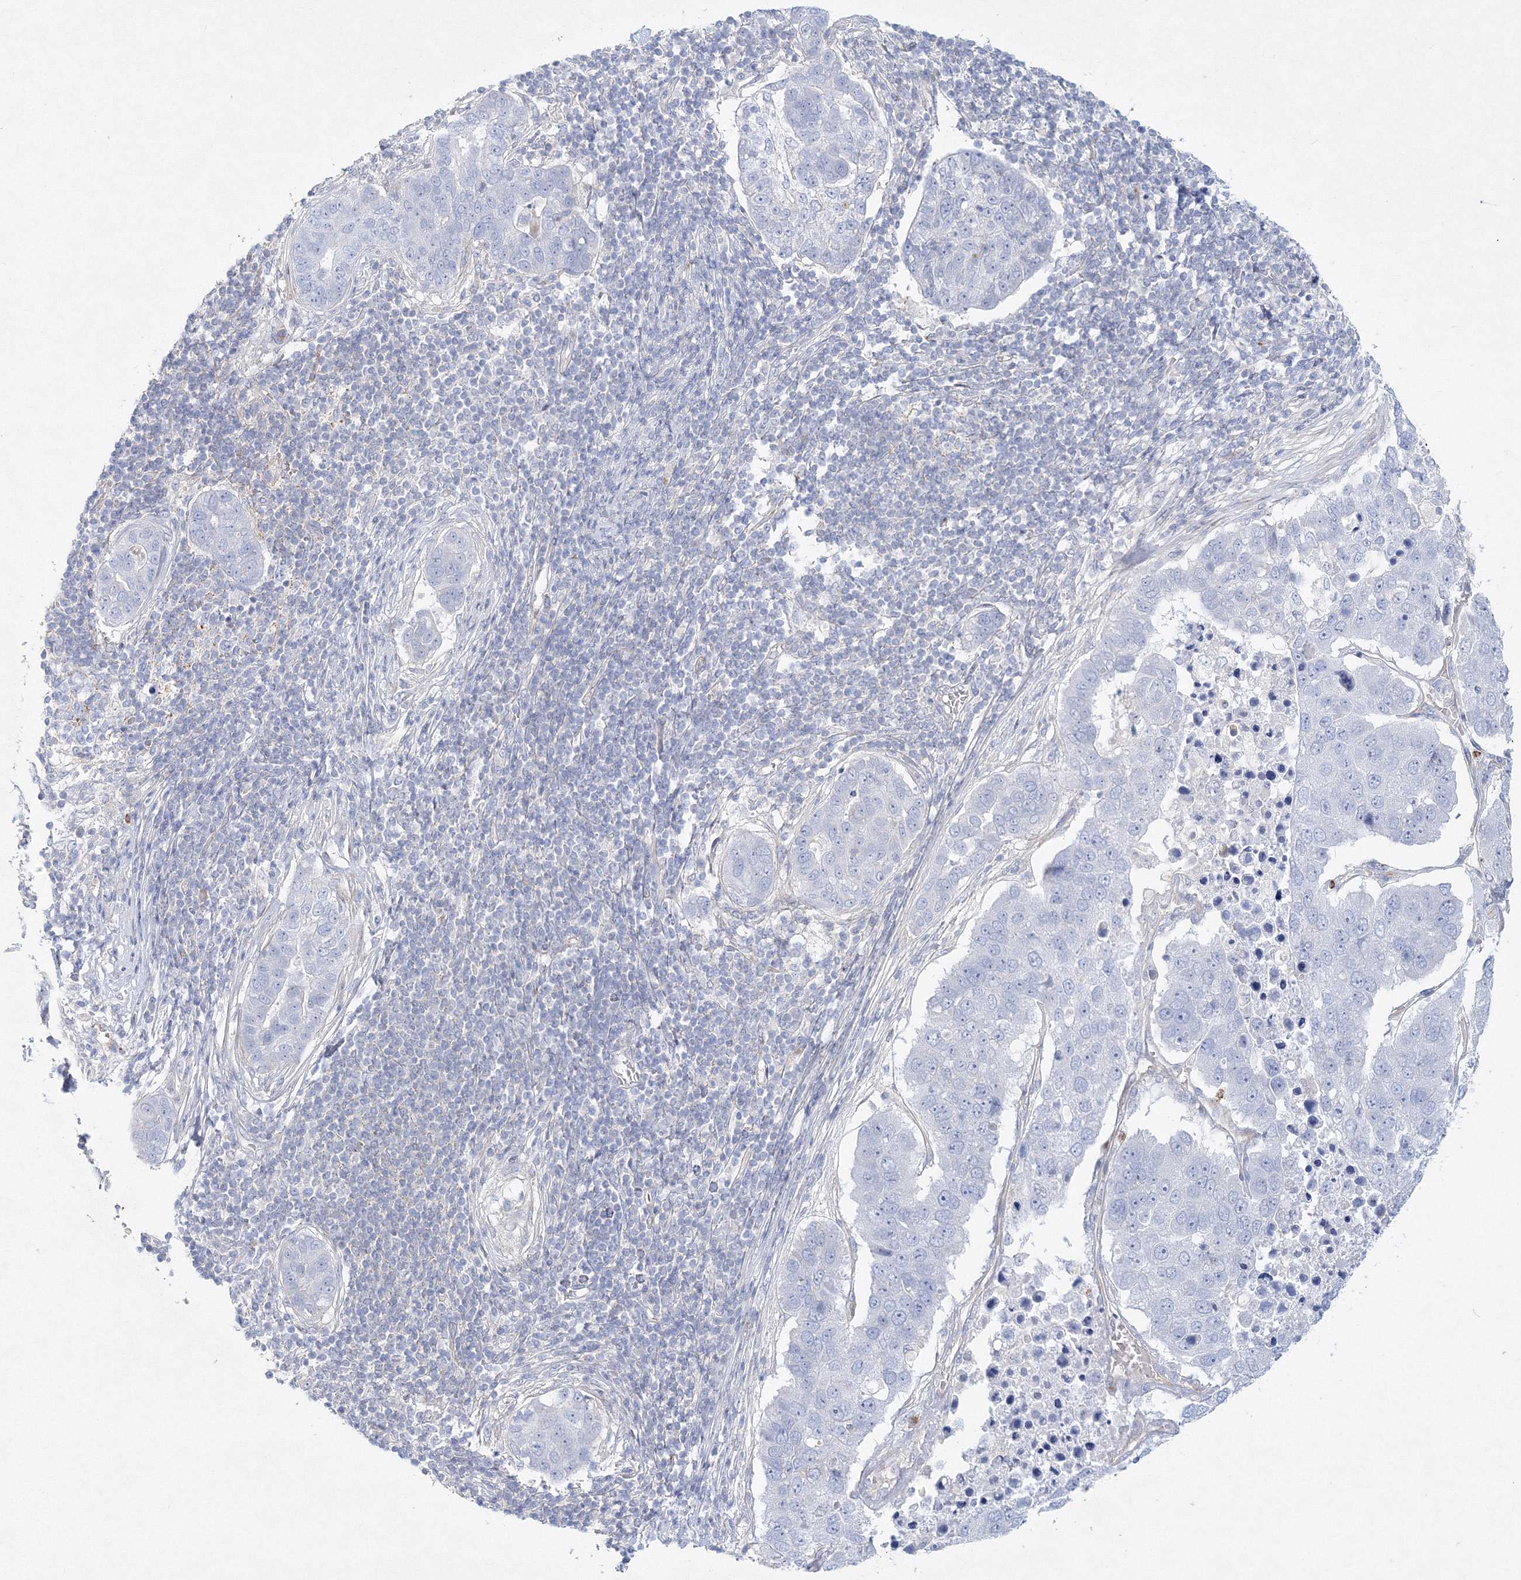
{"staining": {"intensity": "negative", "quantity": "none", "location": "none"}, "tissue": "pancreatic cancer", "cell_type": "Tumor cells", "image_type": "cancer", "snomed": [{"axis": "morphology", "description": "Adenocarcinoma, NOS"}, {"axis": "topography", "description": "Pancreas"}], "caption": "Pancreatic cancer (adenocarcinoma) was stained to show a protein in brown. There is no significant positivity in tumor cells.", "gene": "DNAH1", "patient": {"sex": "female", "age": 61}}